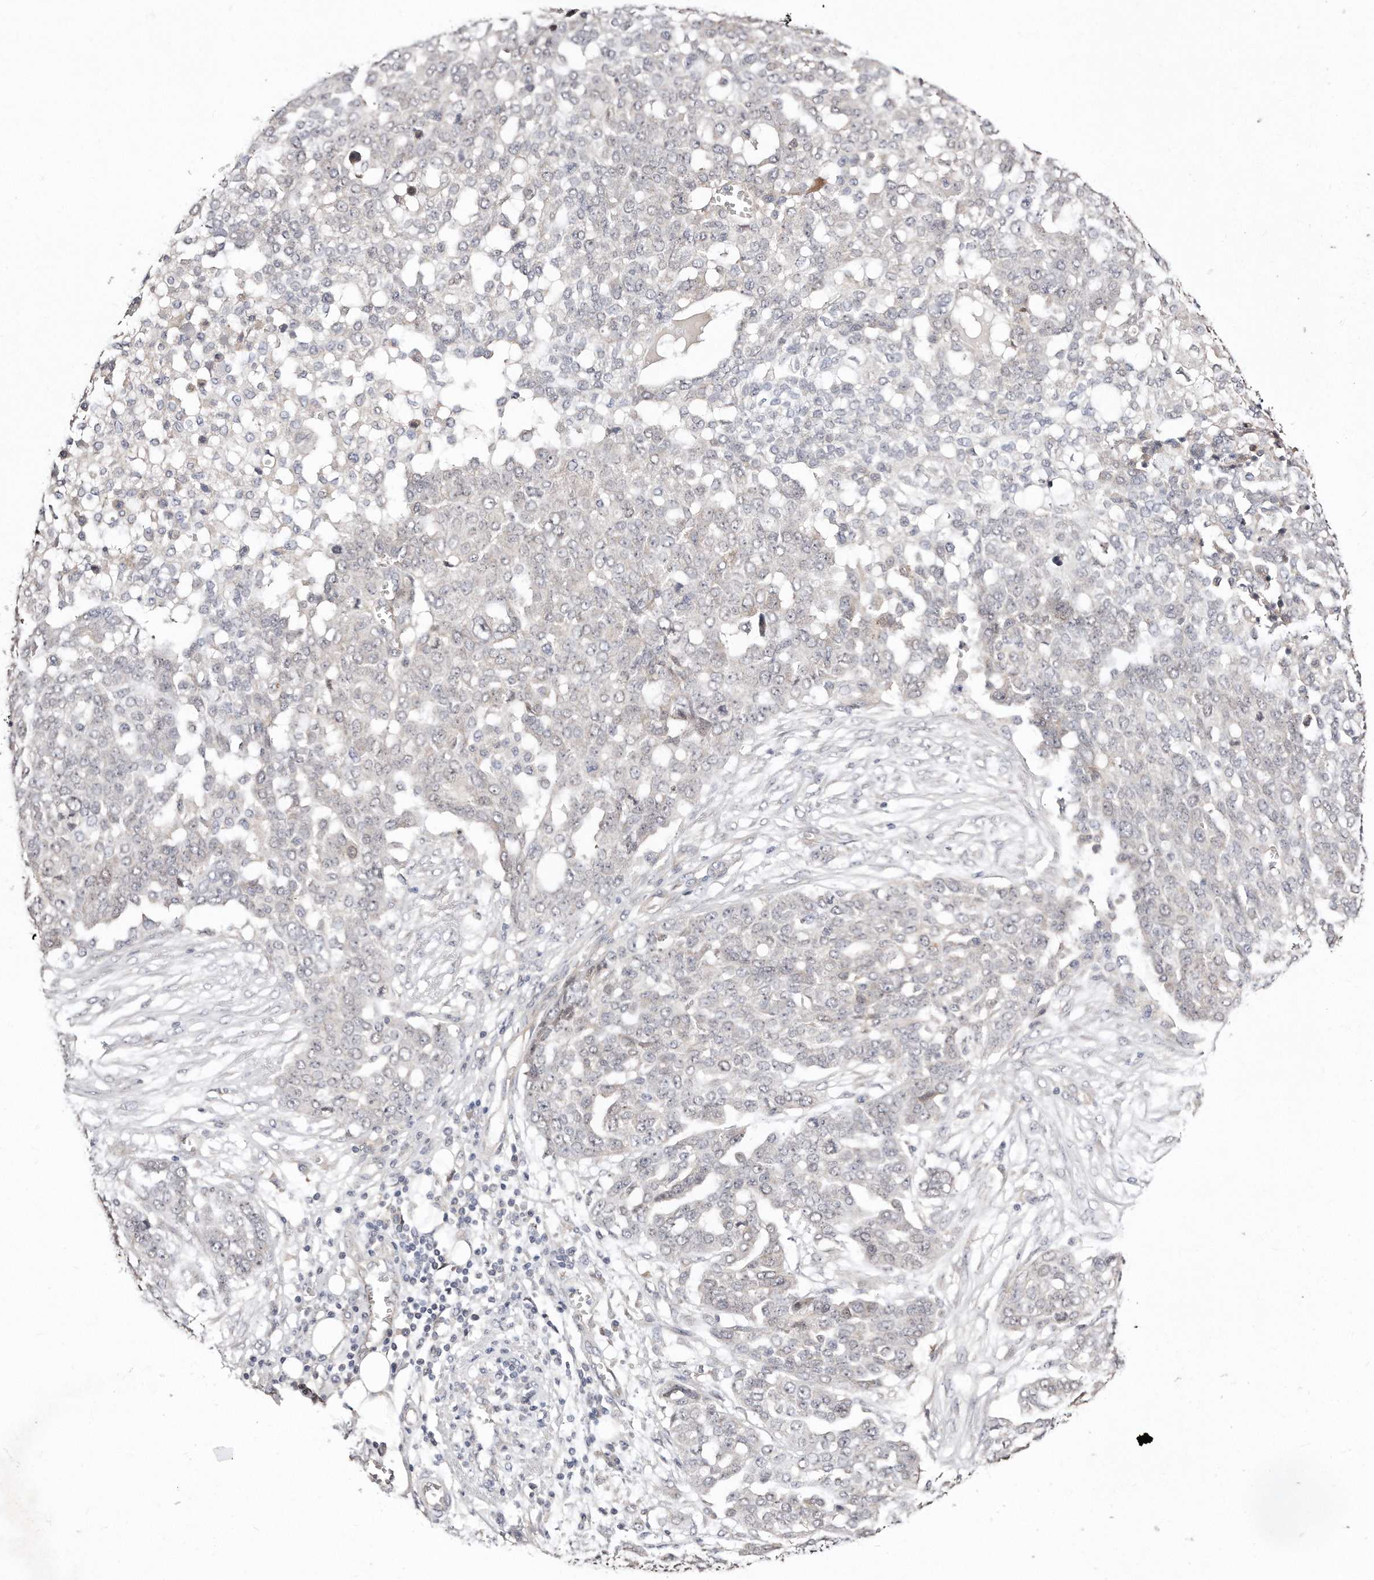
{"staining": {"intensity": "negative", "quantity": "none", "location": "none"}, "tissue": "ovarian cancer", "cell_type": "Tumor cells", "image_type": "cancer", "snomed": [{"axis": "morphology", "description": "Cystadenocarcinoma, serous, NOS"}, {"axis": "topography", "description": "Soft tissue"}, {"axis": "topography", "description": "Ovary"}], "caption": "The photomicrograph exhibits no significant positivity in tumor cells of ovarian serous cystadenocarcinoma. (Brightfield microscopy of DAB (3,3'-diaminobenzidine) IHC at high magnification).", "gene": "CASZ1", "patient": {"sex": "female", "age": 57}}